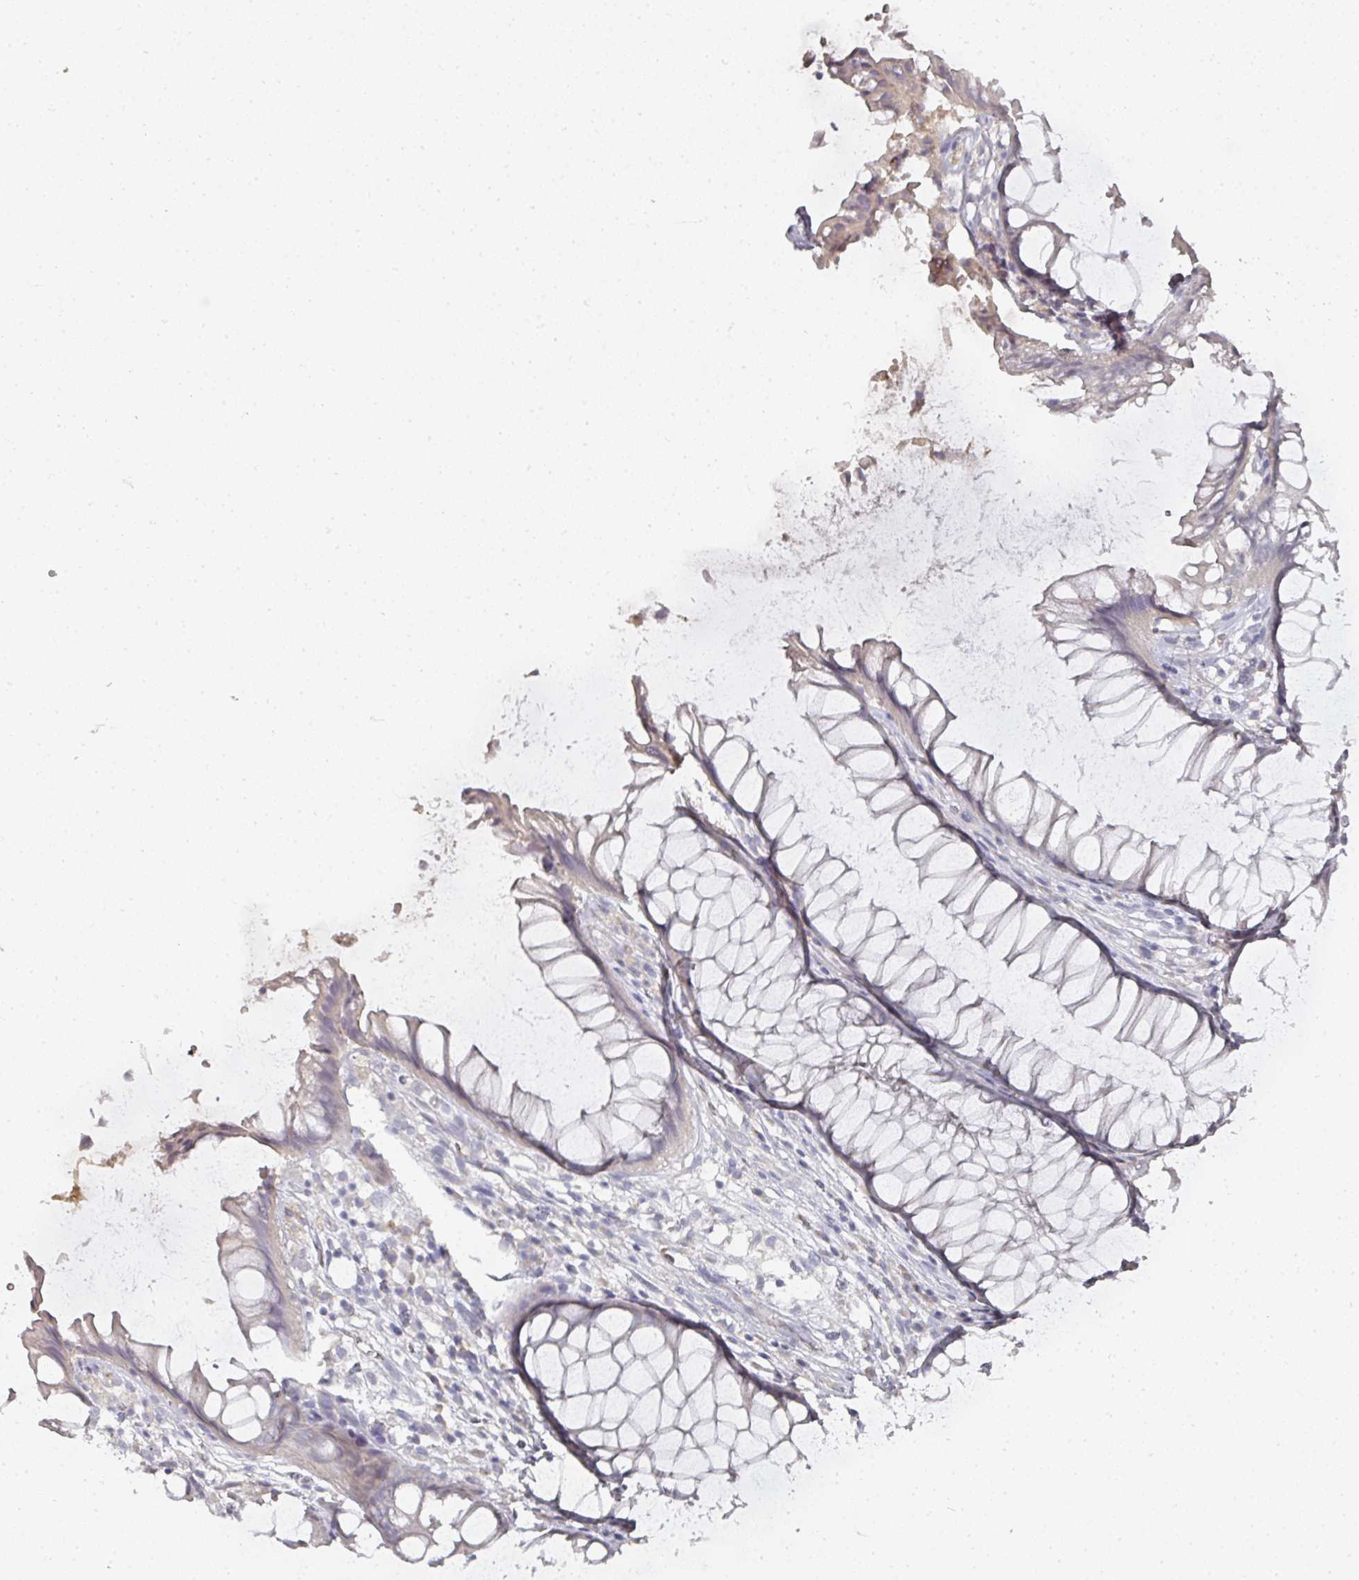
{"staining": {"intensity": "negative", "quantity": "none", "location": "none"}, "tissue": "rectum", "cell_type": "Glandular cells", "image_type": "normal", "snomed": [{"axis": "morphology", "description": "Normal tissue, NOS"}, {"axis": "topography", "description": "Smooth muscle"}, {"axis": "topography", "description": "Rectum"}], "caption": "This is a photomicrograph of immunohistochemistry staining of unremarkable rectum, which shows no positivity in glandular cells.", "gene": "CAMP", "patient": {"sex": "male", "age": 53}}